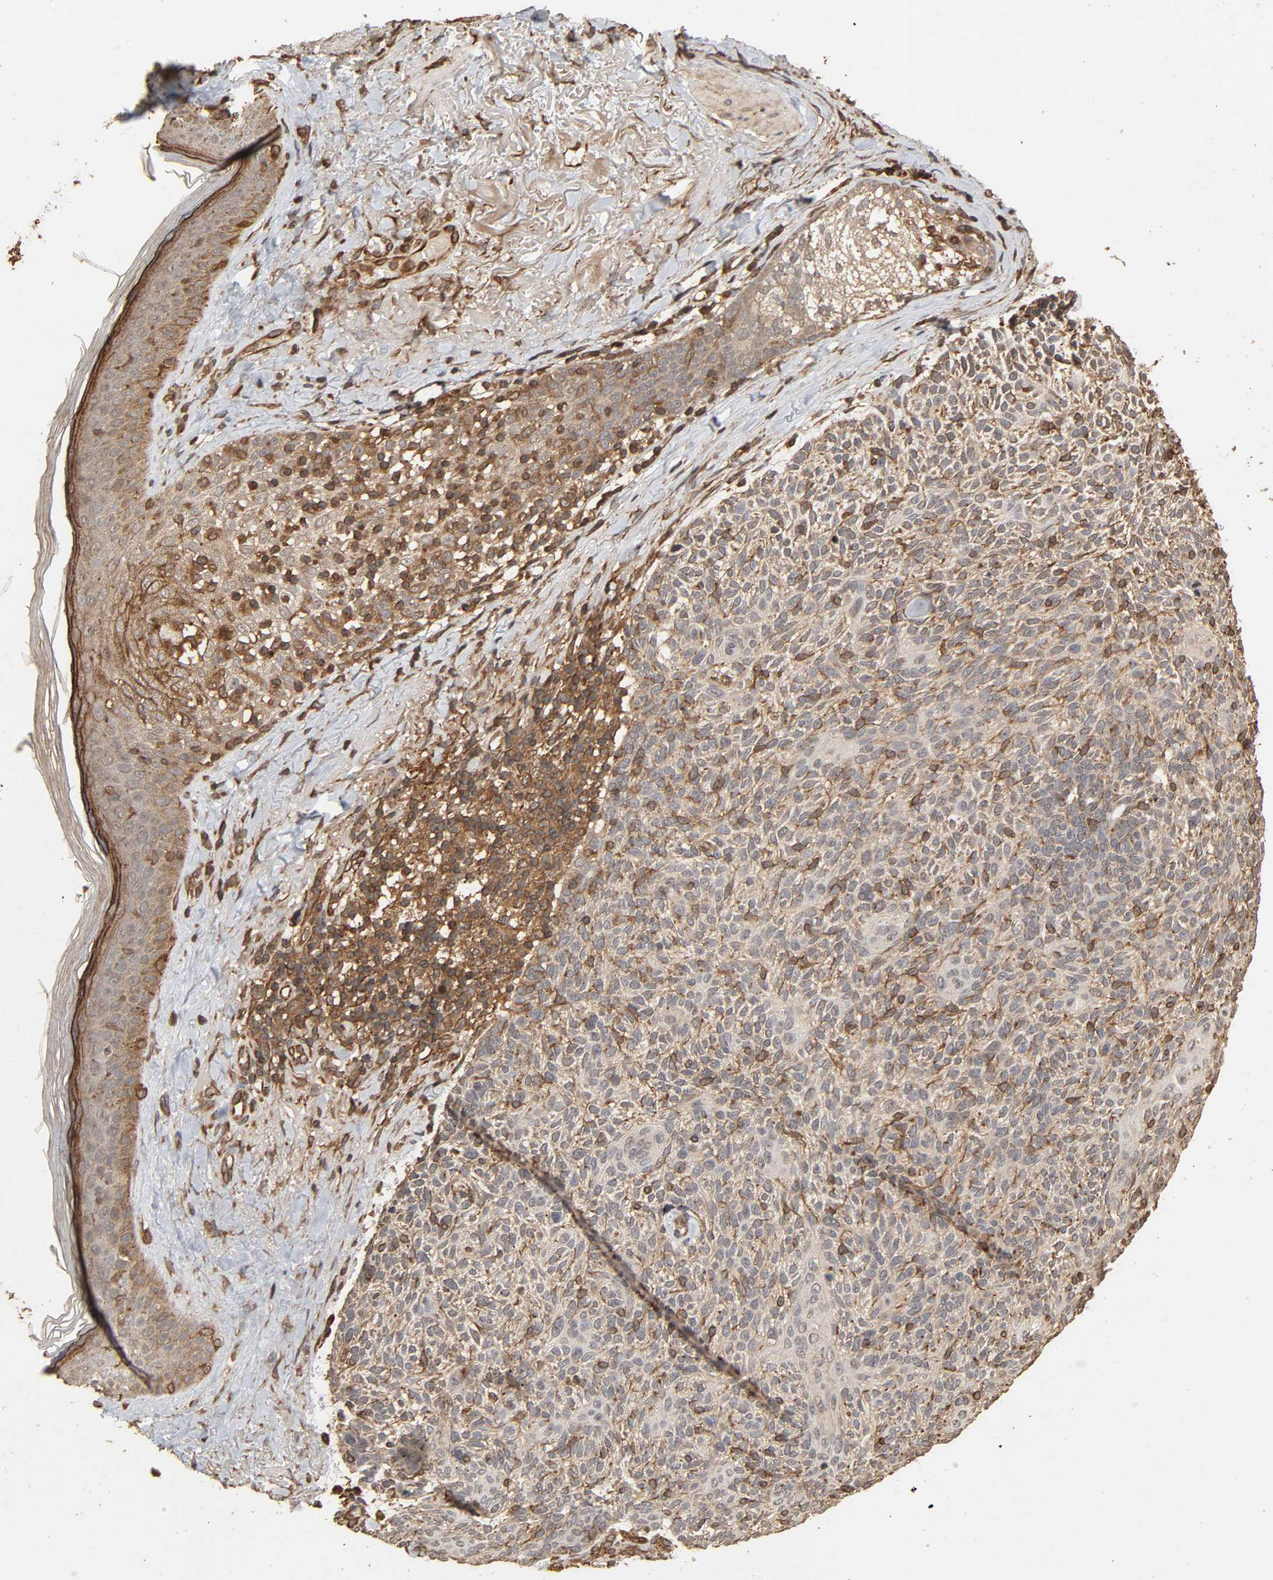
{"staining": {"intensity": "moderate", "quantity": "25%-75%", "location": "cytoplasmic/membranous"}, "tissue": "skin cancer", "cell_type": "Tumor cells", "image_type": "cancer", "snomed": [{"axis": "morphology", "description": "Normal tissue, NOS"}, {"axis": "morphology", "description": "Basal cell carcinoma"}, {"axis": "topography", "description": "Skin"}], "caption": "Skin basal cell carcinoma stained with a protein marker demonstrates moderate staining in tumor cells.", "gene": "RPS6KA6", "patient": {"sex": "female", "age": 70}}